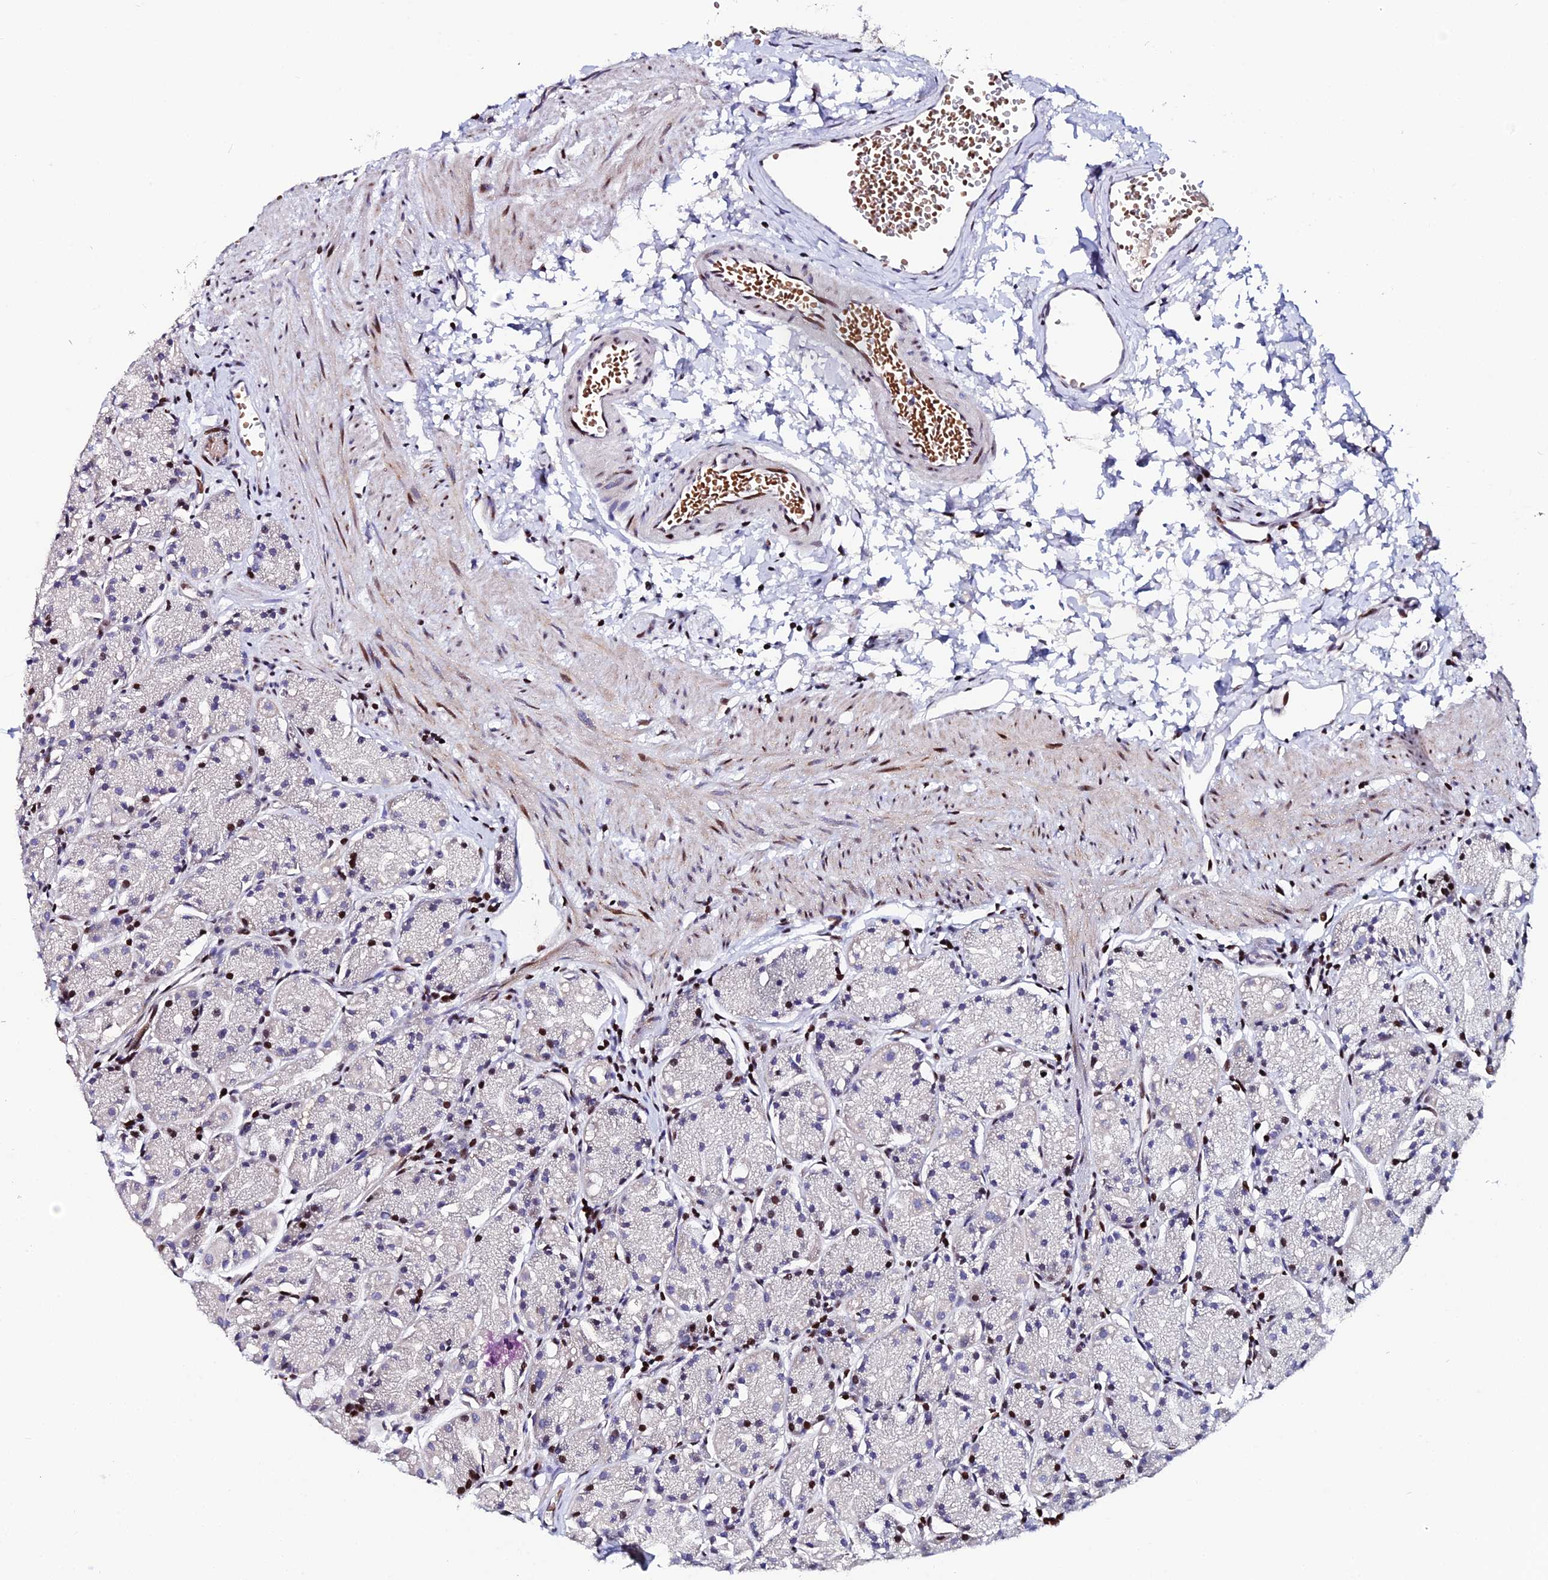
{"staining": {"intensity": "strong", "quantity": "25%-75%", "location": "nuclear"}, "tissue": "stomach", "cell_type": "Glandular cells", "image_type": "normal", "snomed": [{"axis": "morphology", "description": "Normal tissue, NOS"}, {"axis": "topography", "description": "Stomach, upper"}], "caption": "An IHC photomicrograph of normal tissue is shown. Protein staining in brown highlights strong nuclear positivity in stomach within glandular cells. Ihc stains the protein in brown and the nuclei are stained blue.", "gene": "MYNN", "patient": {"sex": "male", "age": 47}}